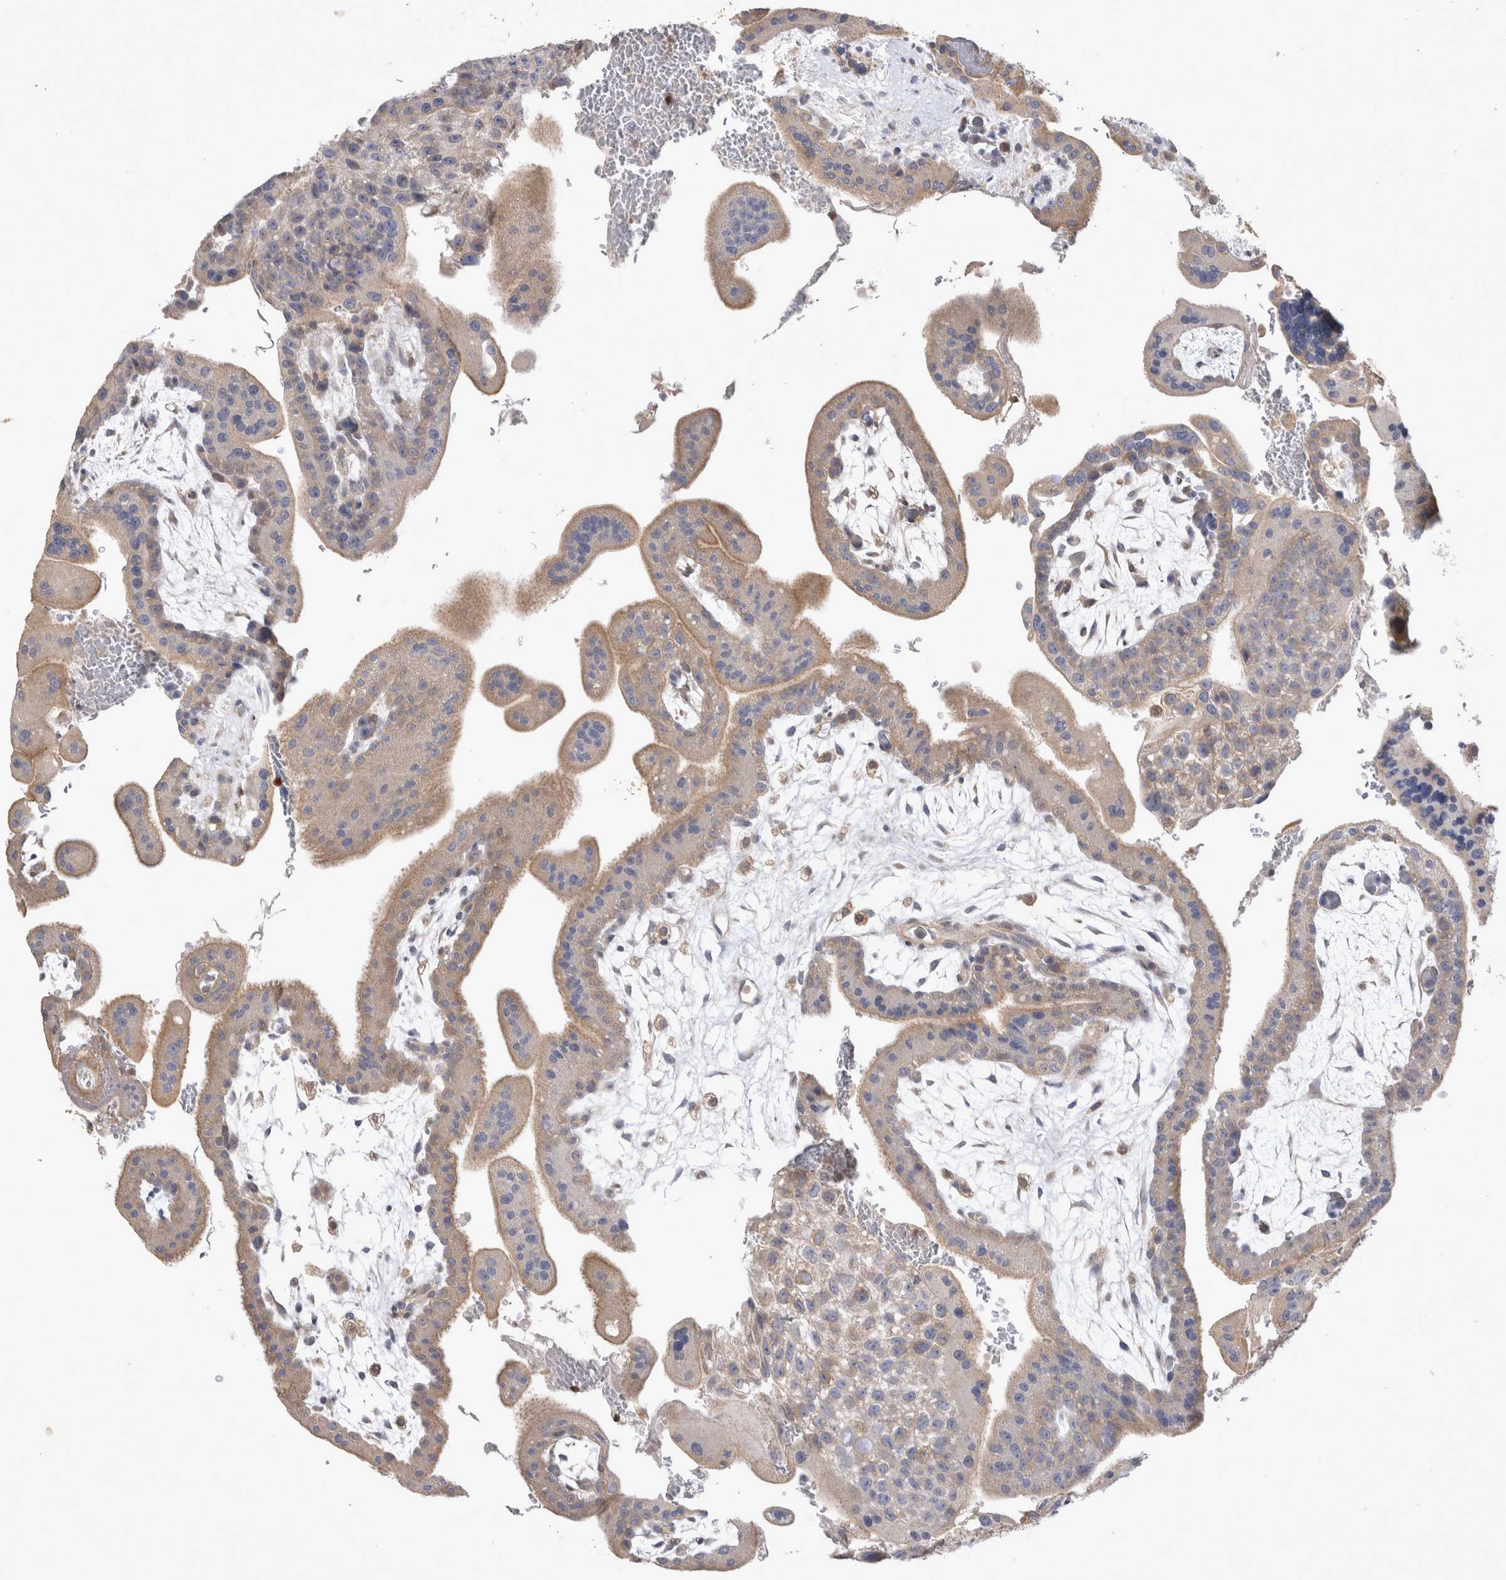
{"staining": {"intensity": "weak", "quantity": ">75%", "location": "cytoplasmic/membranous"}, "tissue": "placenta", "cell_type": "Decidual cells", "image_type": "normal", "snomed": [{"axis": "morphology", "description": "Normal tissue, NOS"}, {"axis": "topography", "description": "Placenta"}], "caption": "Decidual cells reveal weak cytoplasmic/membranous expression in about >75% of cells in normal placenta.", "gene": "SRD5A3", "patient": {"sex": "female", "age": 35}}